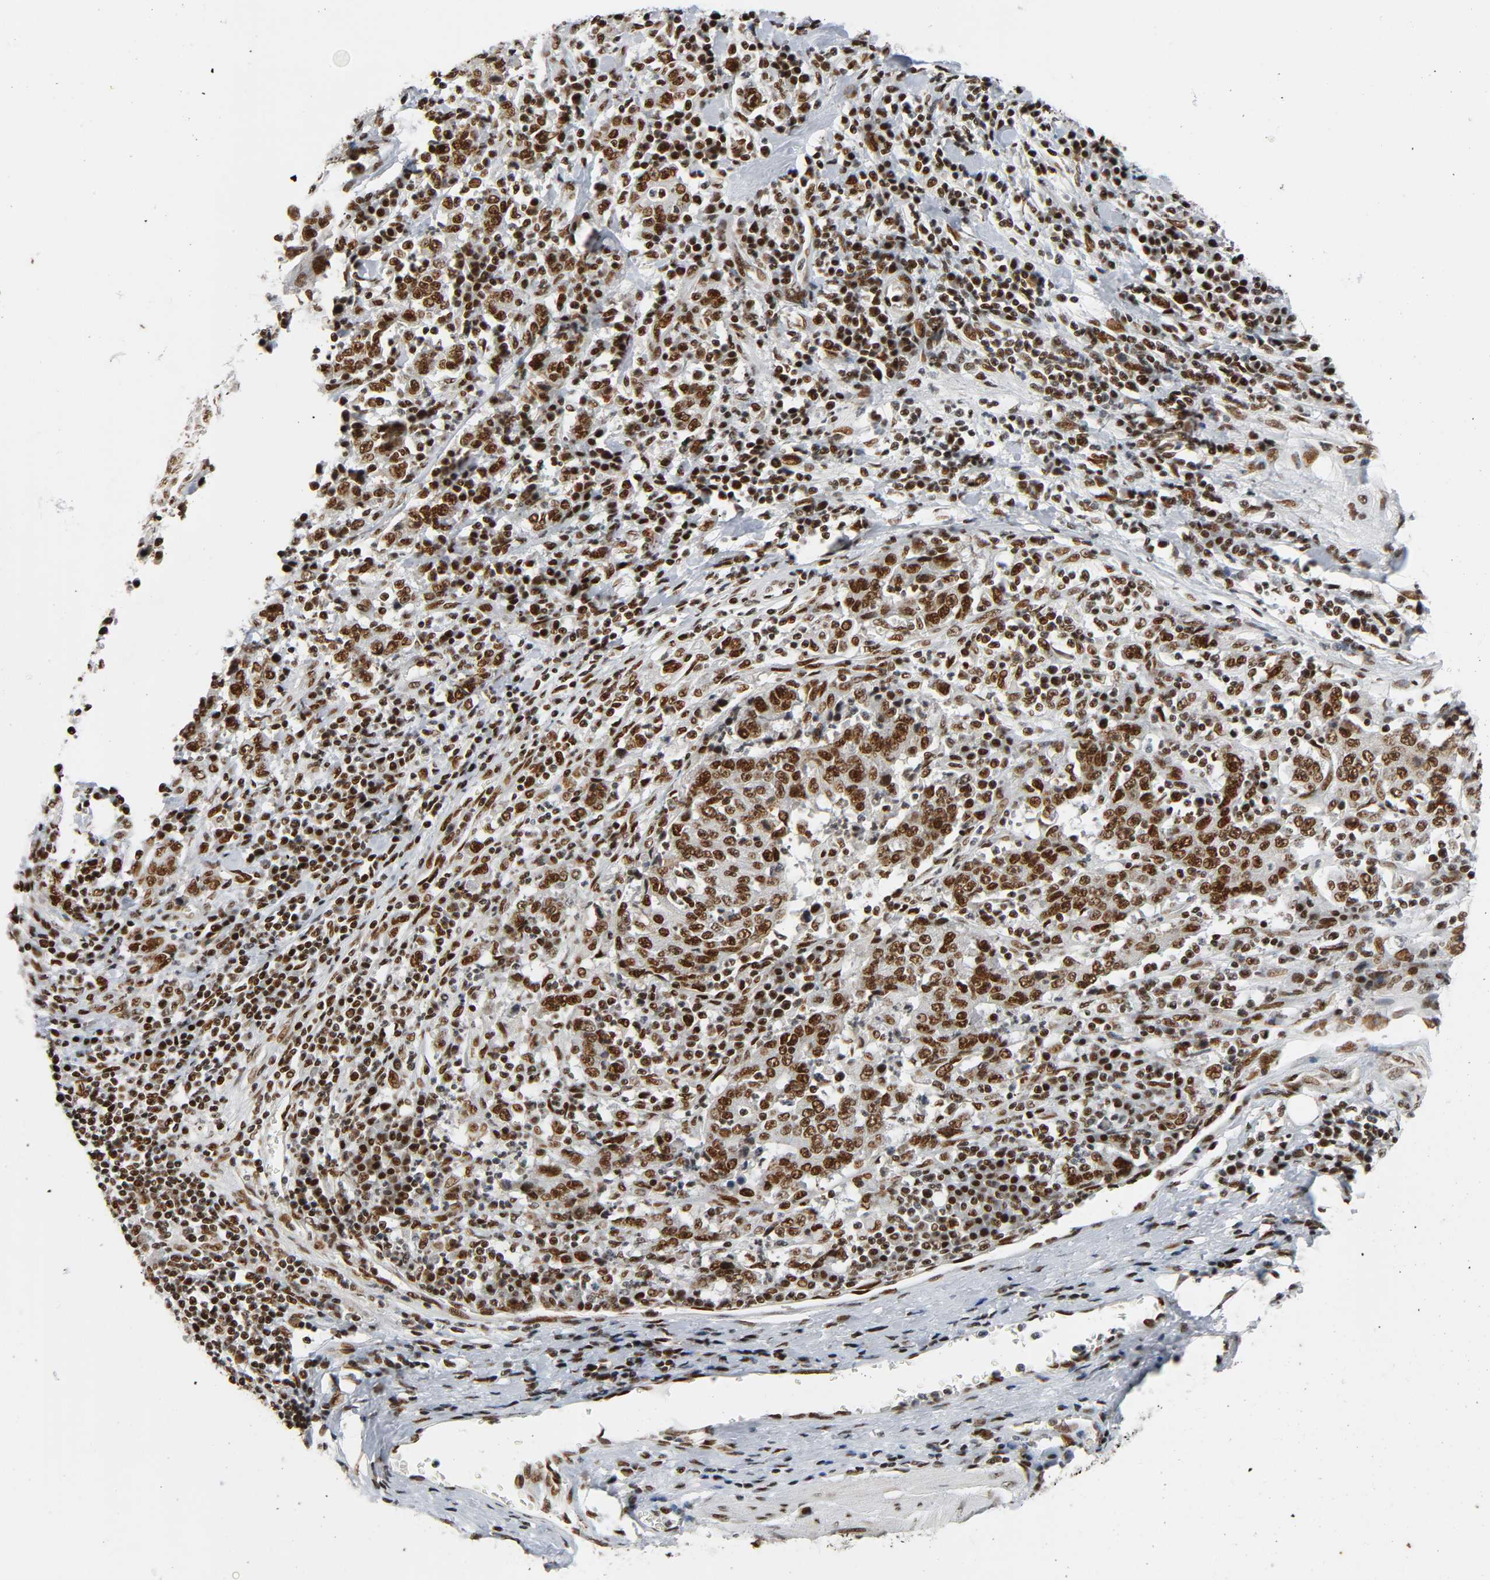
{"staining": {"intensity": "strong", "quantity": ">75%", "location": "nuclear"}, "tissue": "stomach cancer", "cell_type": "Tumor cells", "image_type": "cancer", "snomed": [{"axis": "morphology", "description": "Normal tissue, NOS"}, {"axis": "morphology", "description": "Adenocarcinoma, NOS"}, {"axis": "topography", "description": "Stomach, upper"}, {"axis": "topography", "description": "Stomach"}], "caption": "This image reveals IHC staining of human stomach cancer (adenocarcinoma), with high strong nuclear expression in approximately >75% of tumor cells.", "gene": "CDK9", "patient": {"sex": "male", "age": 59}}